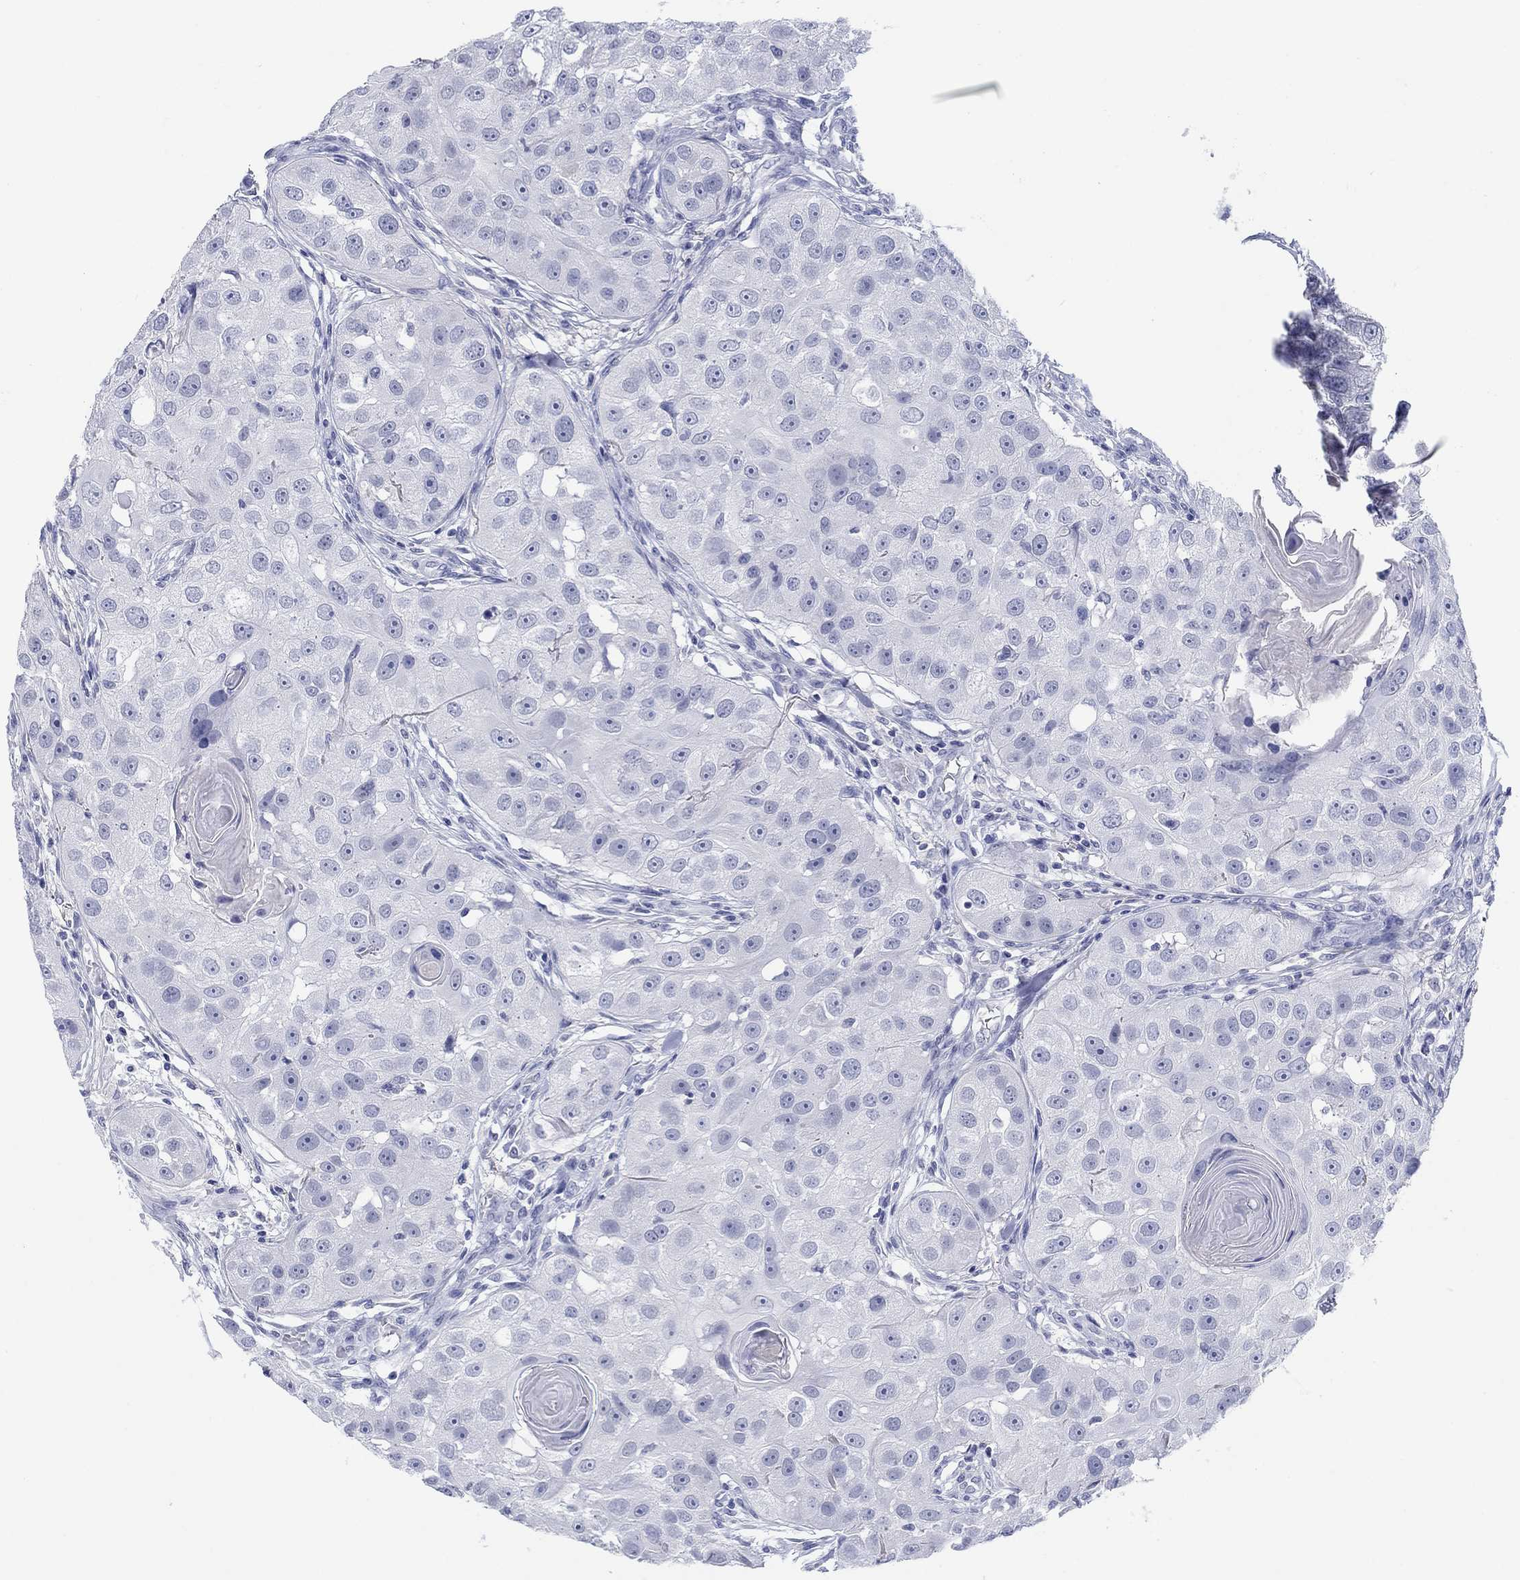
{"staining": {"intensity": "negative", "quantity": "none", "location": "none"}, "tissue": "head and neck cancer", "cell_type": "Tumor cells", "image_type": "cancer", "snomed": [{"axis": "morphology", "description": "Normal tissue, NOS"}, {"axis": "morphology", "description": "Squamous cell carcinoma, NOS"}, {"axis": "topography", "description": "Skeletal muscle"}, {"axis": "topography", "description": "Head-Neck"}], "caption": "DAB immunohistochemical staining of head and neck squamous cell carcinoma displays no significant expression in tumor cells.", "gene": "PDYN", "patient": {"sex": "male", "age": 51}}